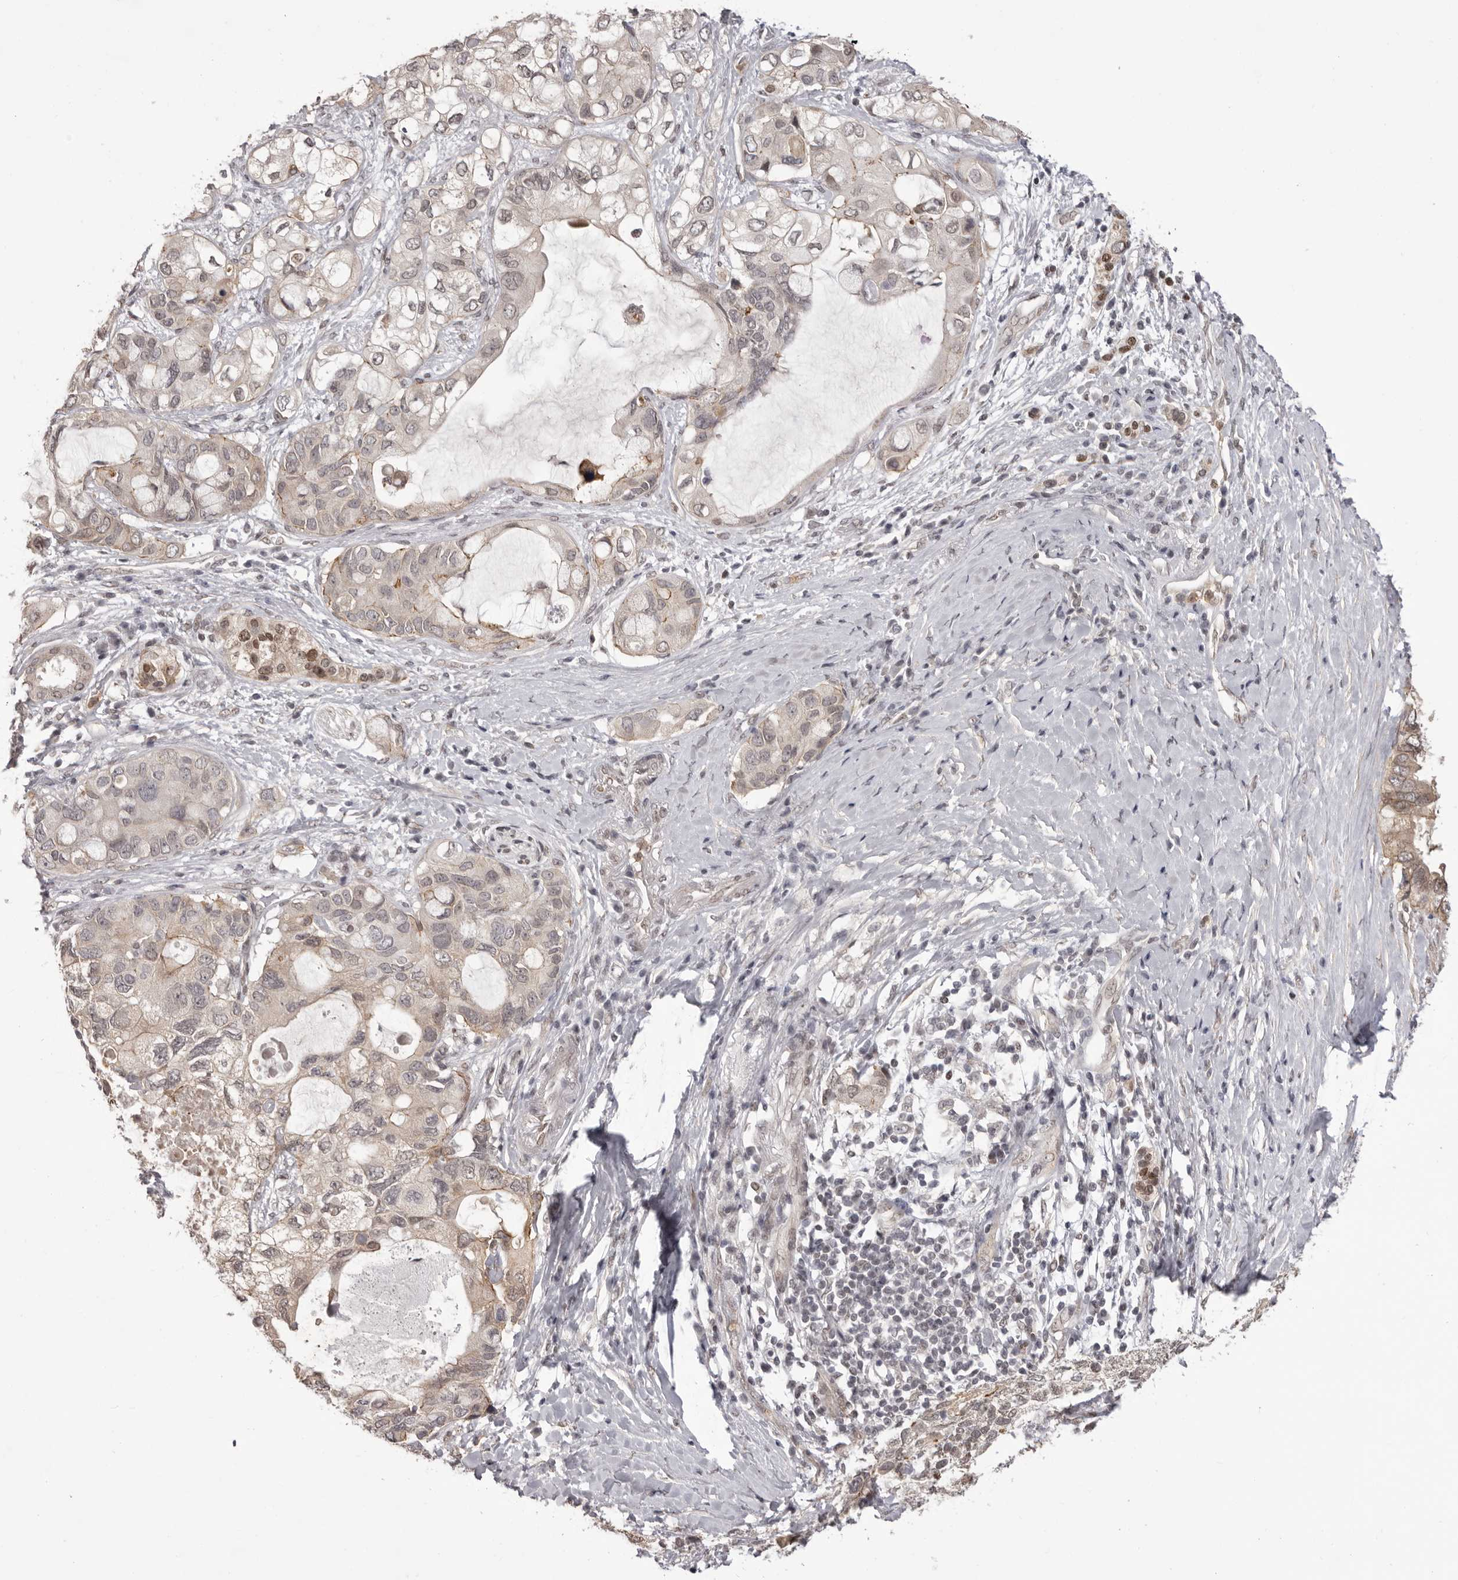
{"staining": {"intensity": "weak", "quantity": "<25%", "location": "cytoplasmic/membranous"}, "tissue": "pancreatic cancer", "cell_type": "Tumor cells", "image_type": "cancer", "snomed": [{"axis": "morphology", "description": "Adenocarcinoma, NOS"}, {"axis": "topography", "description": "Pancreas"}], "caption": "Tumor cells are negative for brown protein staining in pancreatic cancer.", "gene": "RNF2", "patient": {"sex": "female", "age": 56}}